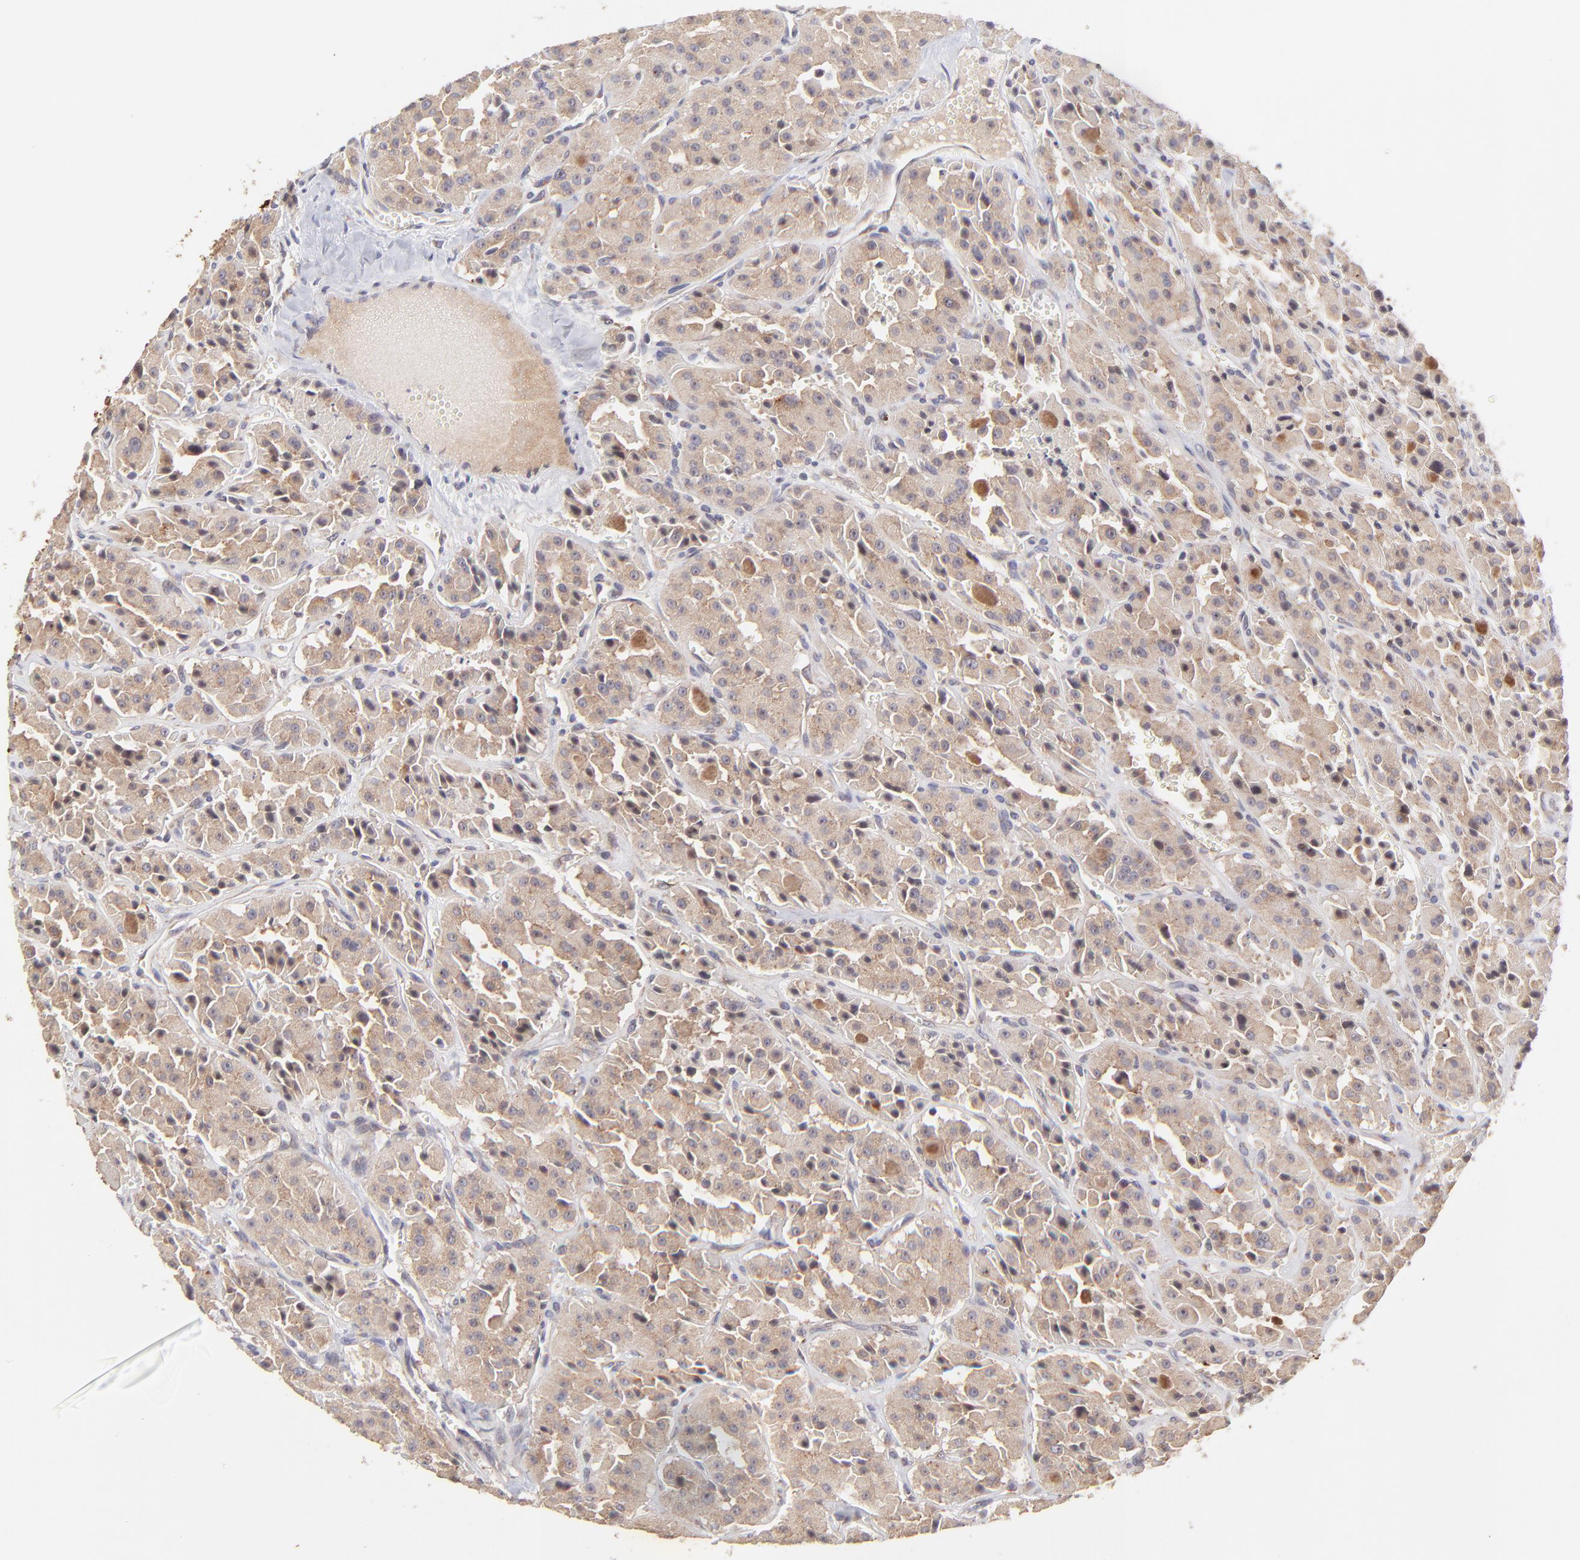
{"staining": {"intensity": "moderate", "quantity": ">75%", "location": "cytoplasmic/membranous"}, "tissue": "thyroid cancer", "cell_type": "Tumor cells", "image_type": "cancer", "snomed": [{"axis": "morphology", "description": "Carcinoma, NOS"}, {"axis": "topography", "description": "Thyroid gland"}], "caption": "Thyroid carcinoma was stained to show a protein in brown. There is medium levels of moderate cytoplasmic/membranous positivity in about >75% of tumor cells.", "gene": "TNRC6B", "patient": {"sex": "male", "age": 76}}